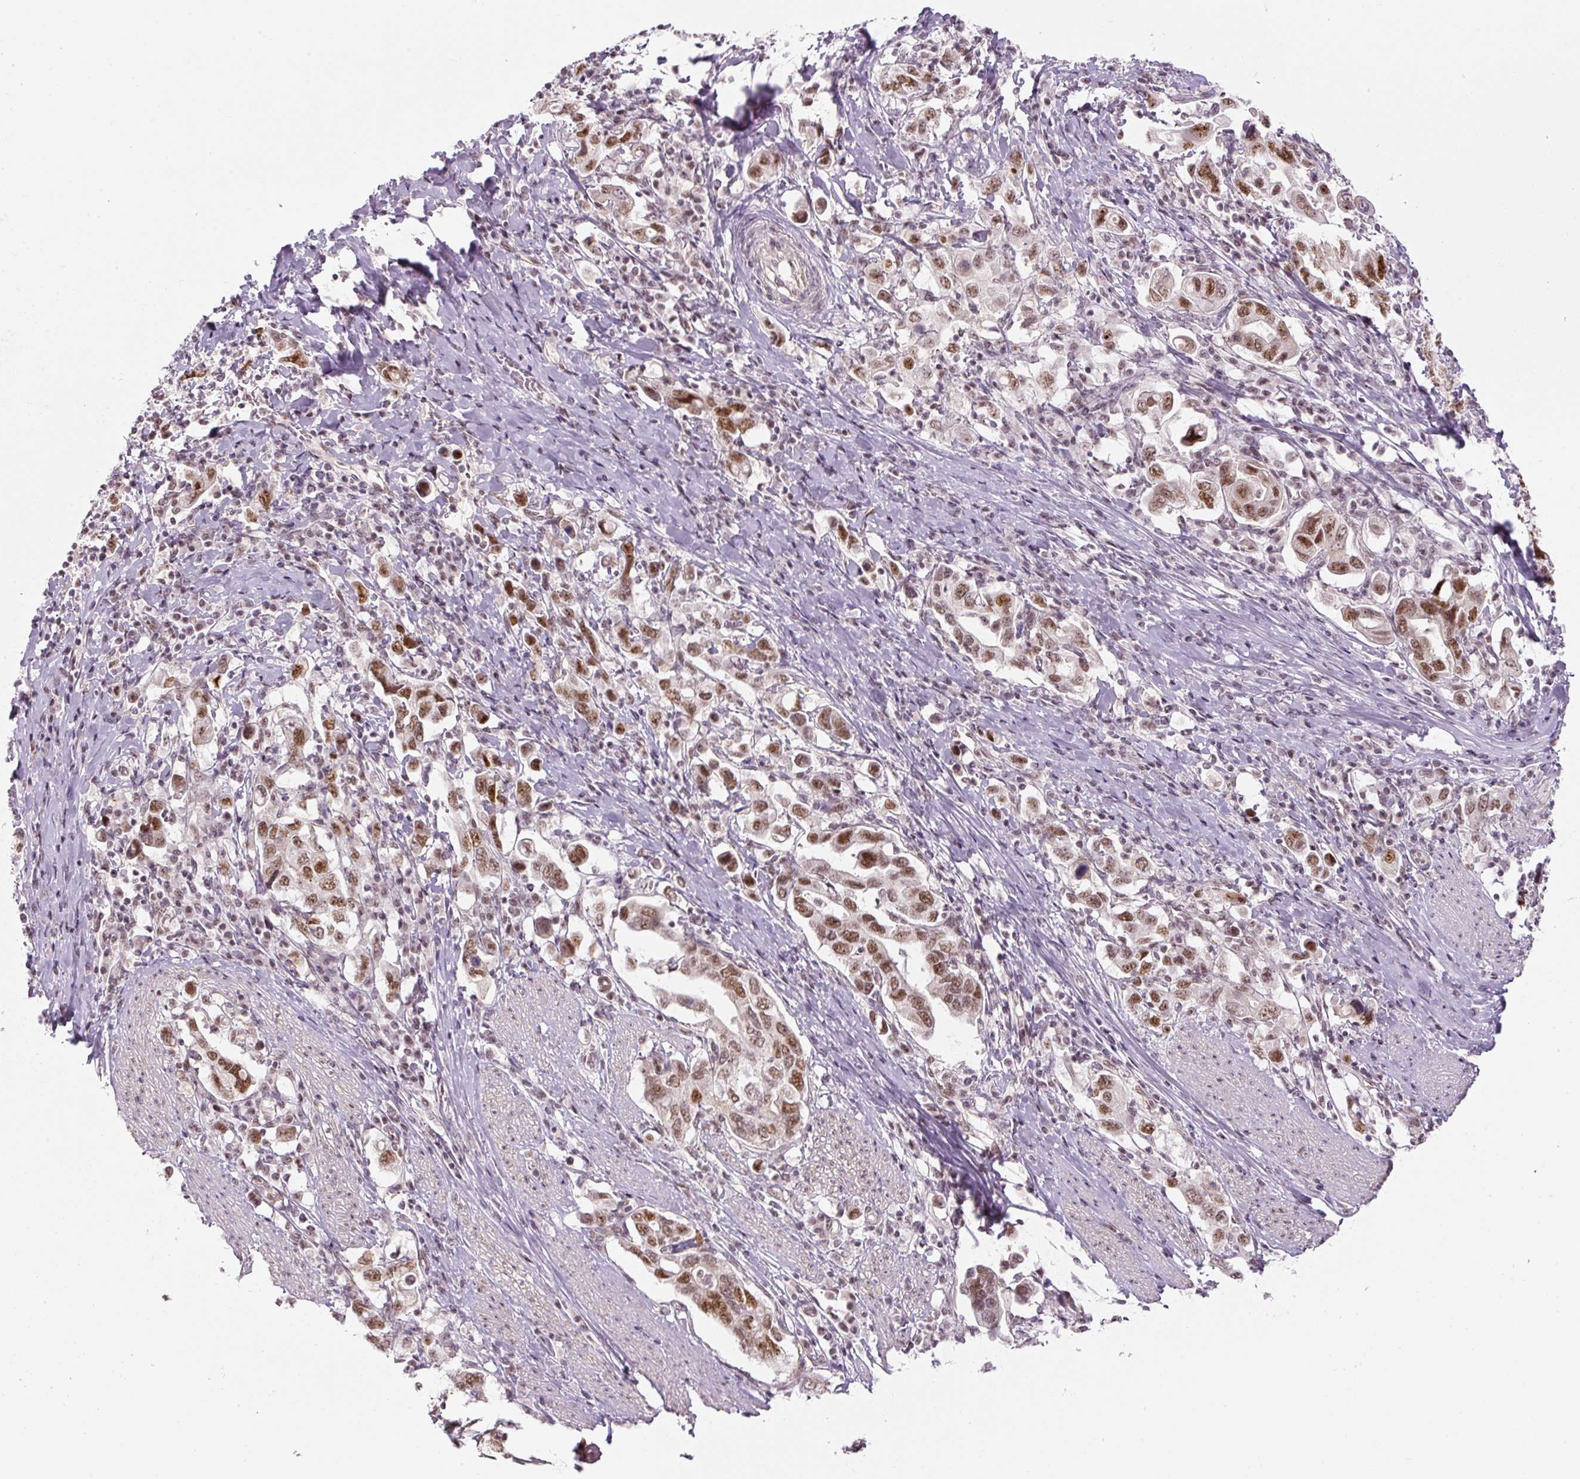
{"staining": {"intensity": "moderate", "quantity": ">75%", "location": "nuclear"}, "tissue": "stomach cancer", "cell_type": "Tumor cells", "image_type": "cancer", "snomed": [{"axis": "morphology", "description": "Adenocarcinoma, NOS"}, {"axis": "topography", "description": "Stomach, upper"}, {"axis": "topography", "description": "Stomach"}], "caption": "Stomach cancer (adenocarcinoma) was stained to show a protein in brown. There is medium levels of moderate nuclear positivity in approximately >75% of tumor cells.", "gene": "U2AF2", "patient": {"sex": "male", "age": 62}}